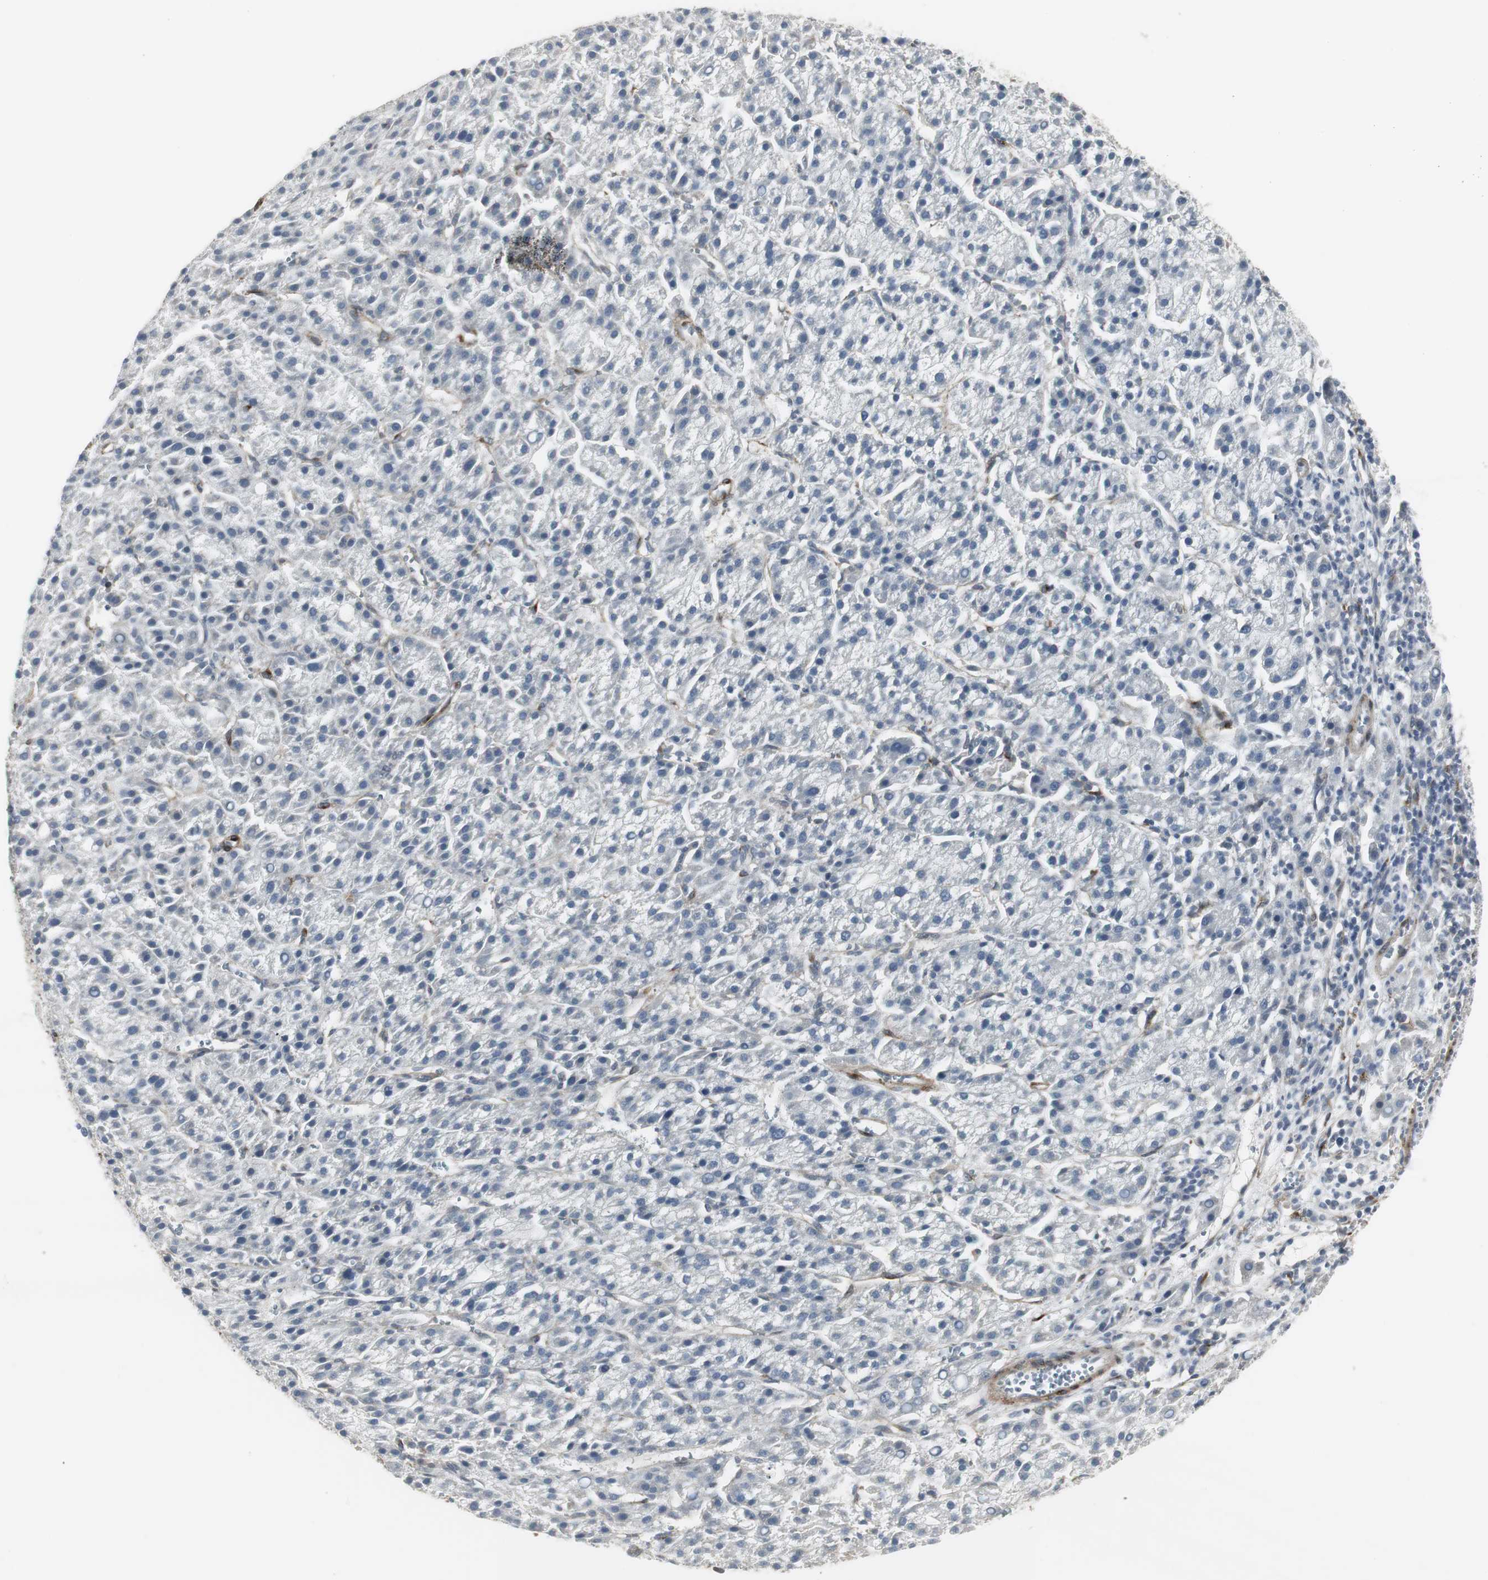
{"staining": {"intensity": "negative", "quantity": "none", "location": "none"}, "tissue": "liver cancer", "cell_type": "Tumor cells", "image_type": "cancer", "snomed": [{"axis": "morphology", "description": "Carcinoma, Hepatocellular, NOS"}, {"axis": "topography", "description": "Liver"}], "caption": "Immunohistochemical staining of human liver cancer demonstrates no significant staining in tumor cells.", "gene": "SCYL3", "patient": {"sex": "female", "age": 58}}